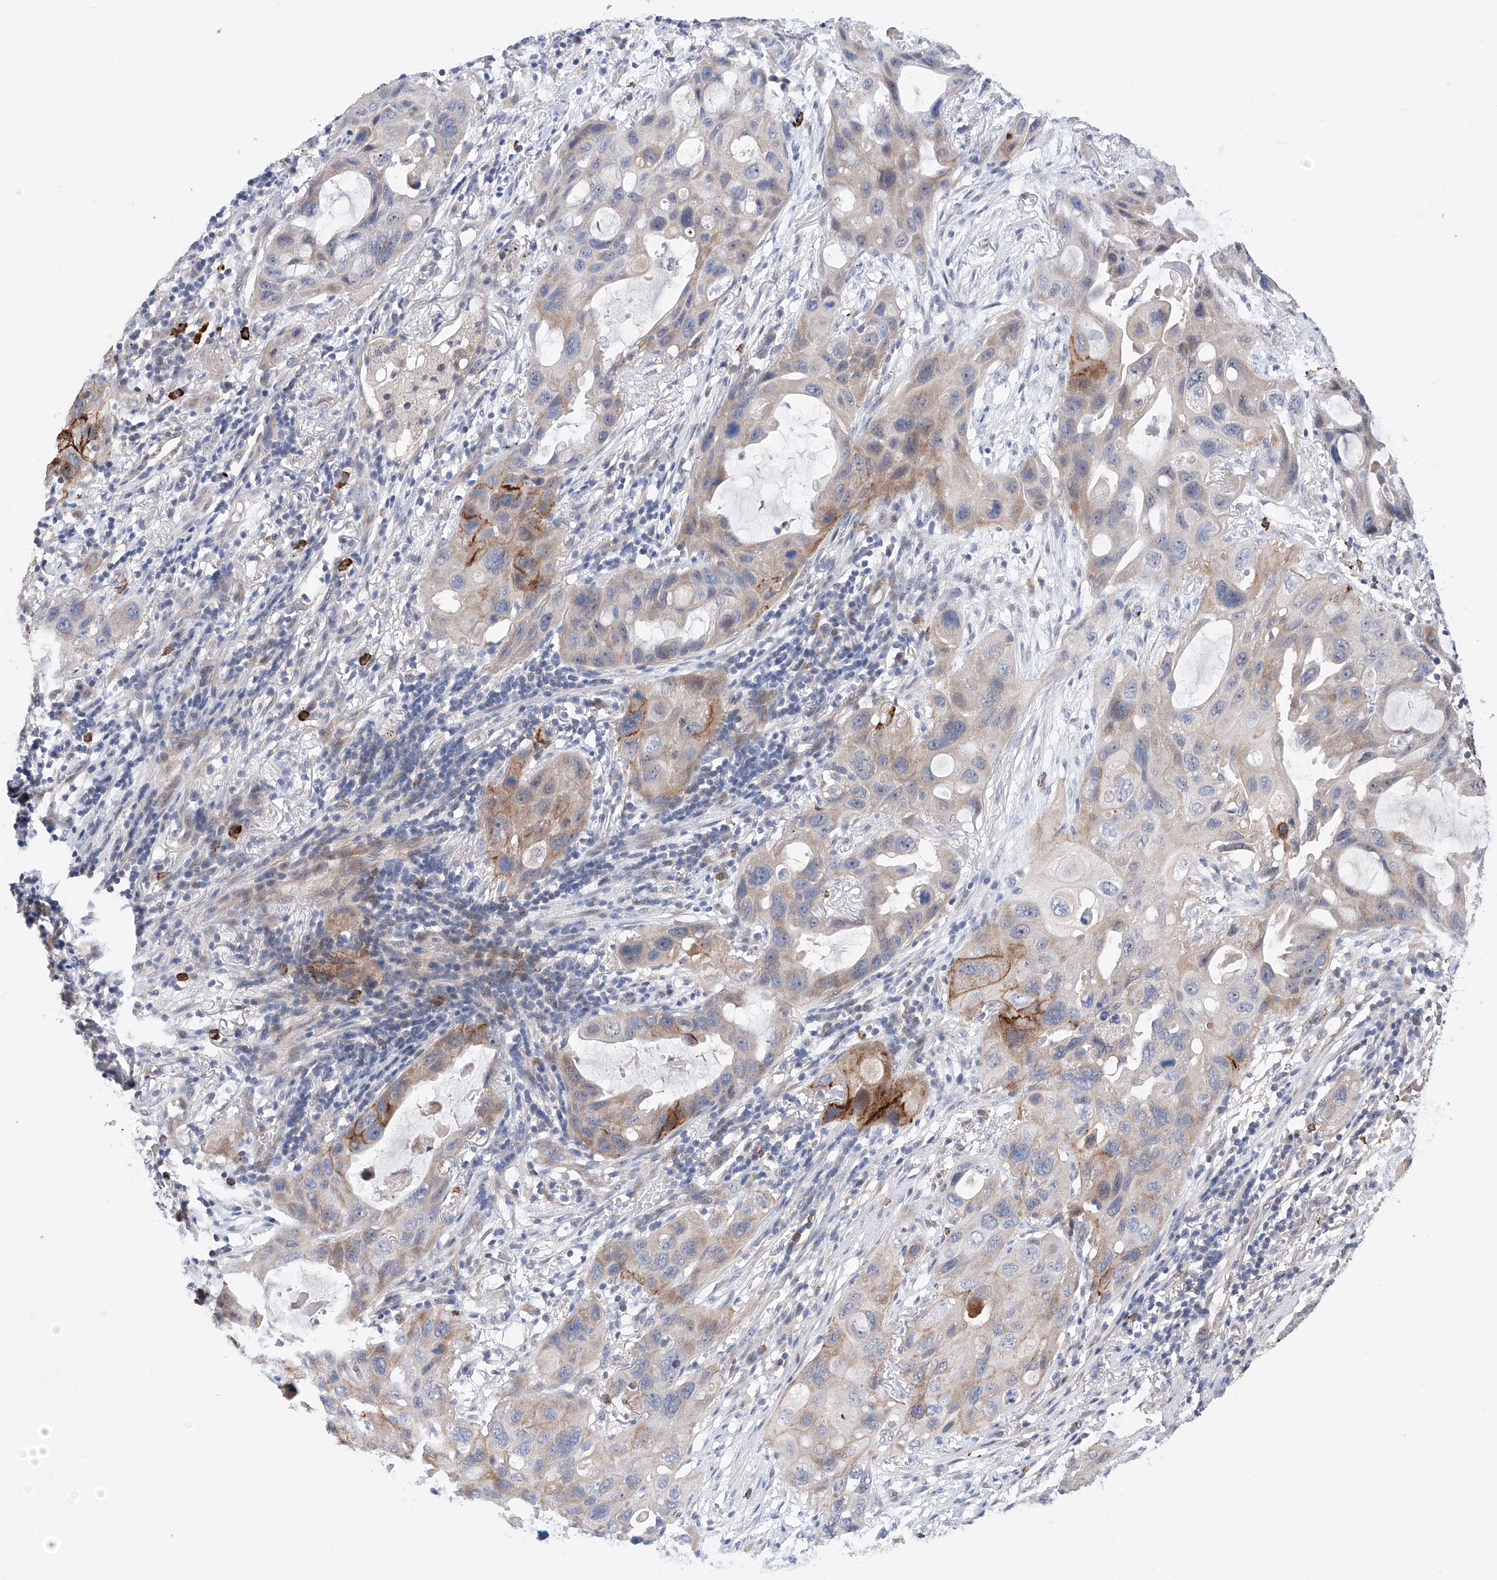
{"staining": {"intensity": "moderate", "quantity": "<25%", "location": "cytoplasmic/membranous"}, "tissue": "lung cancer", "cell_type": "Tumor cells", "image_type": "cancer", "snomed": [{"axis": "morphology", "description": "Squamous cell carcinoma, NOS"}, {"axis": "topography", "description": "Lung"}], "caption": "Tumor cells reveal moderate cytoplasmic/membranous staining in approximately <25% of cells in lung squamous cell carcinoma.", "gene": "AFG1L", "patient": {"sex": "female", "age": 73}}